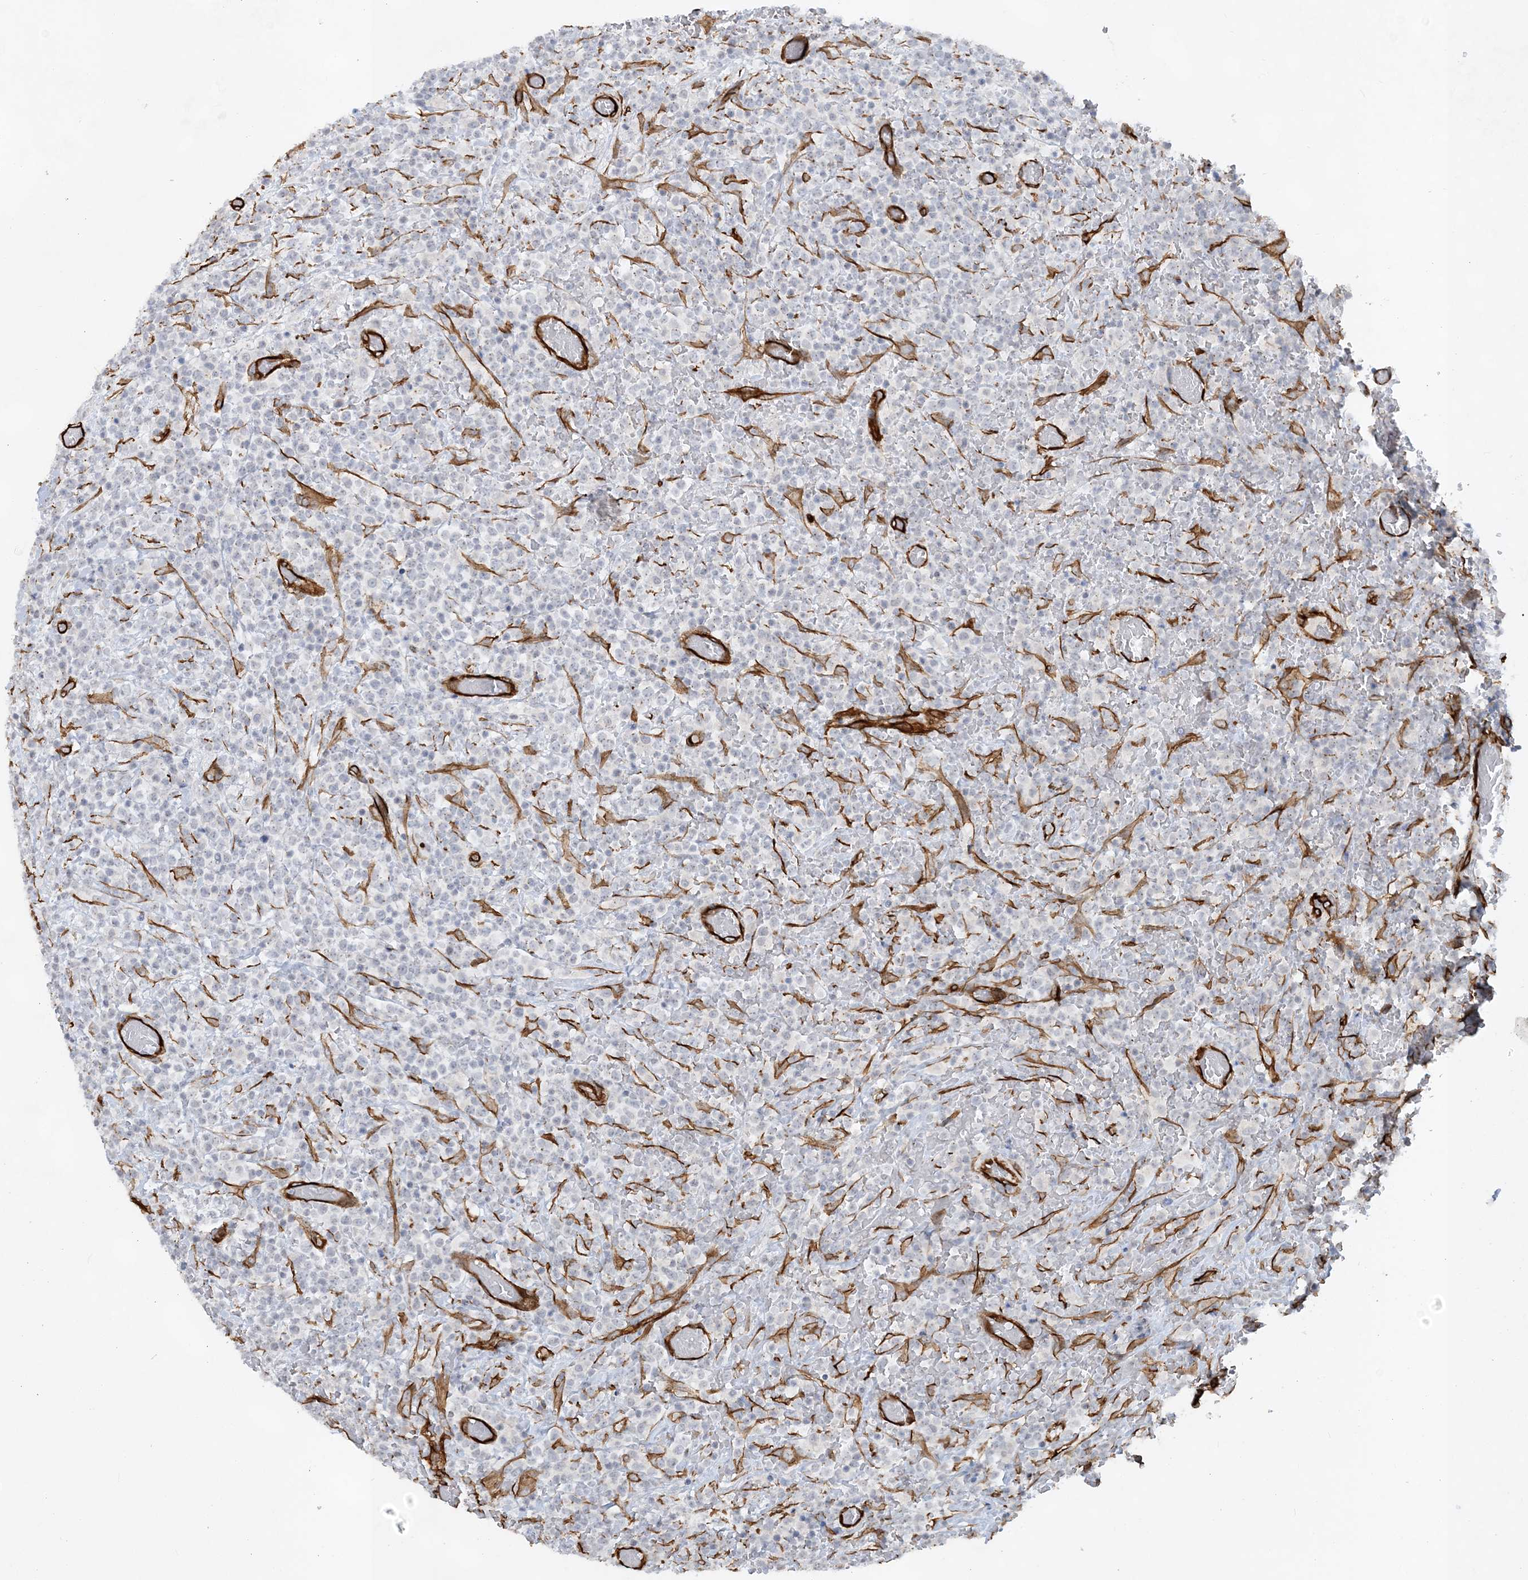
{"staining": {"intensity": "negative", "quantity": "none", "location": "none"}, "tissue": "lymphoma", "cell_type": "Tumor cells", "image_type": "cancer", "snomed": [{"axis": "morphology", "description": "Malignant lymphoma, non-Hodgkin's type, High grade"}, {"axis": "topography", "description": "Colon"}], "caption": "Tumor cells show no significant protein staining in lymphoma.", "gene": "RAI14", "patient": {"sex": "female", "age": 53}}